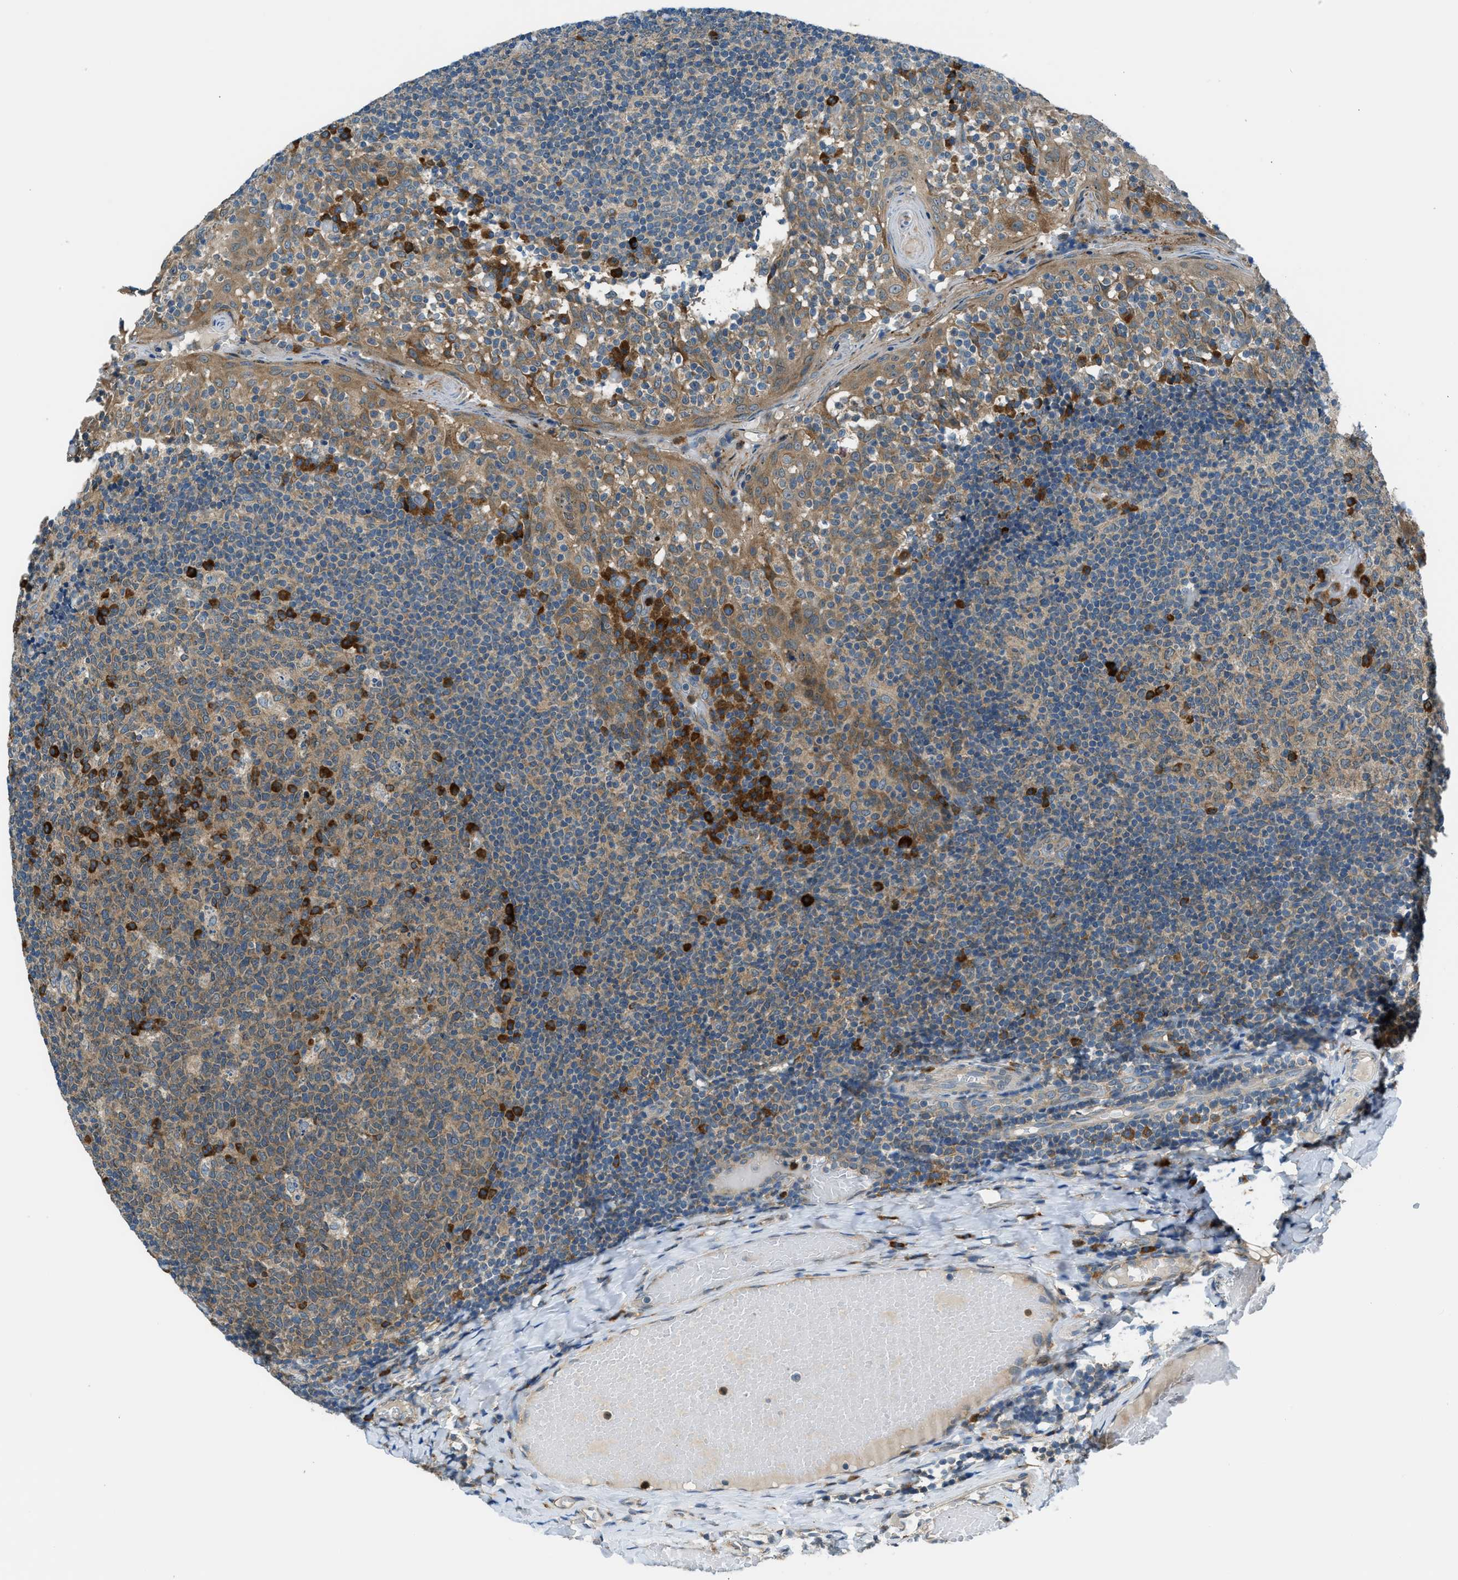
{"staining": {"intensity": "strong", "quantity": "<25%", "location": "cytoplasmic/membranous"}, "tissue": "tonsil", "cell_type": "Germinal center cells", "image_type": "normal", "snomed": [{"axis": "morphology", "description": "Normal tissue, NOS"}, {"axis": "topography", "description": "Tonsil"}], "caption": "Immunohistochemistry (IHC) of normal tonsil displays medium levels of strong cytoplasmic/membranous staining in about <25% of germinal center cells.", "gene": "EDARADD", "patient": {"sex": "female", "age": 19}}